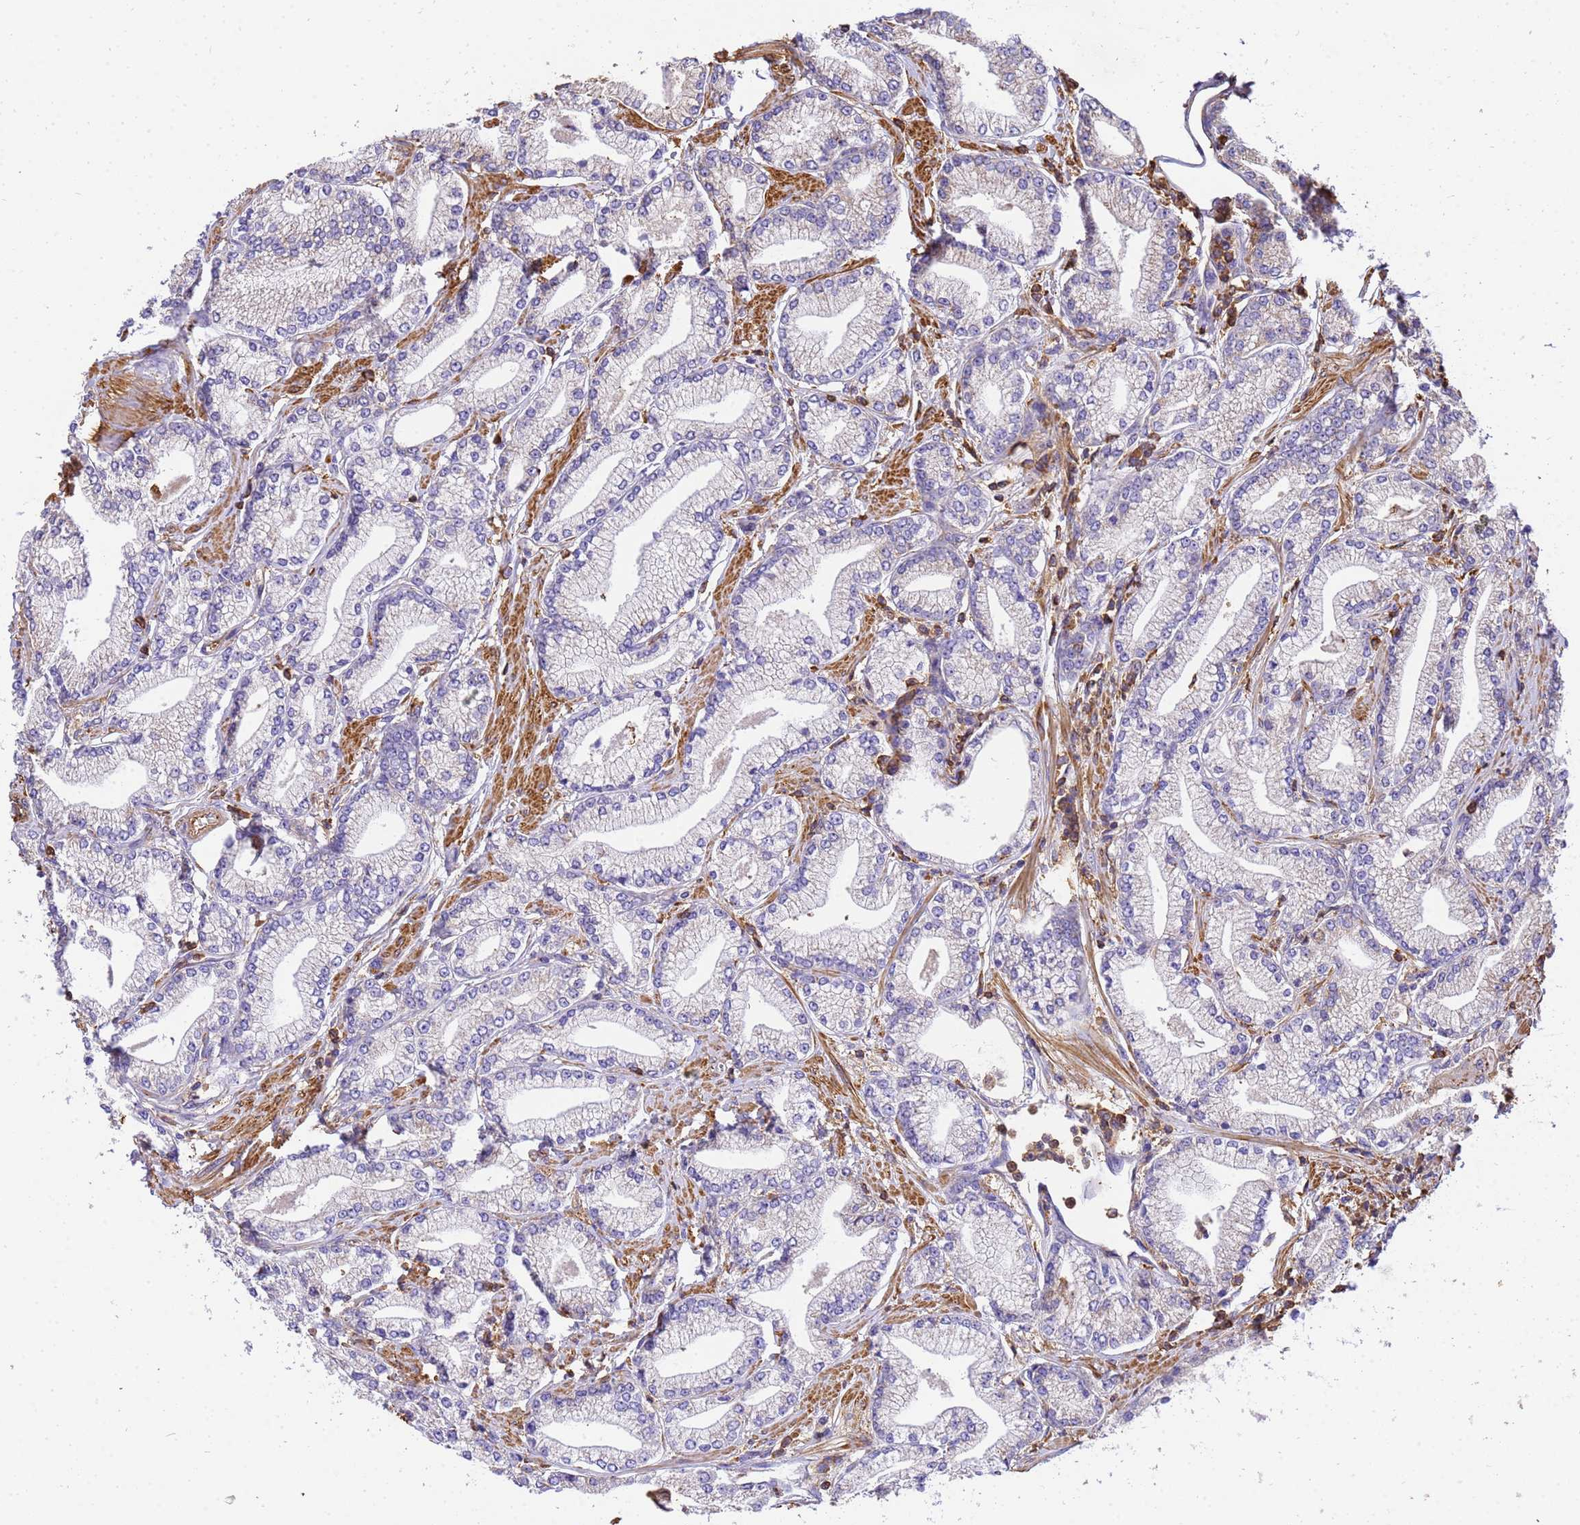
{"staining": {"intensity": "weak", "quantity": "<25%", "location": "cytoplasmic/membranous"}, "tissue": "prostate cancer", "cell_type": "Tumor cells", "image_type": "cancer", "snomed": [{"axis": "morphology", "description": "Adenocarcinoma, High grade"}, {"axis": "topography", "description": "Prostate"}], "caption": "This image is of prostate adenocarcinoma (high-grade) stained with immunohistochemistry to label a protein in brown with the nuclei are counter-stained blue. There is no positivity in tumor cells.", "gene": "WDR64", "patient": {"sex": "male", "age": 67}}